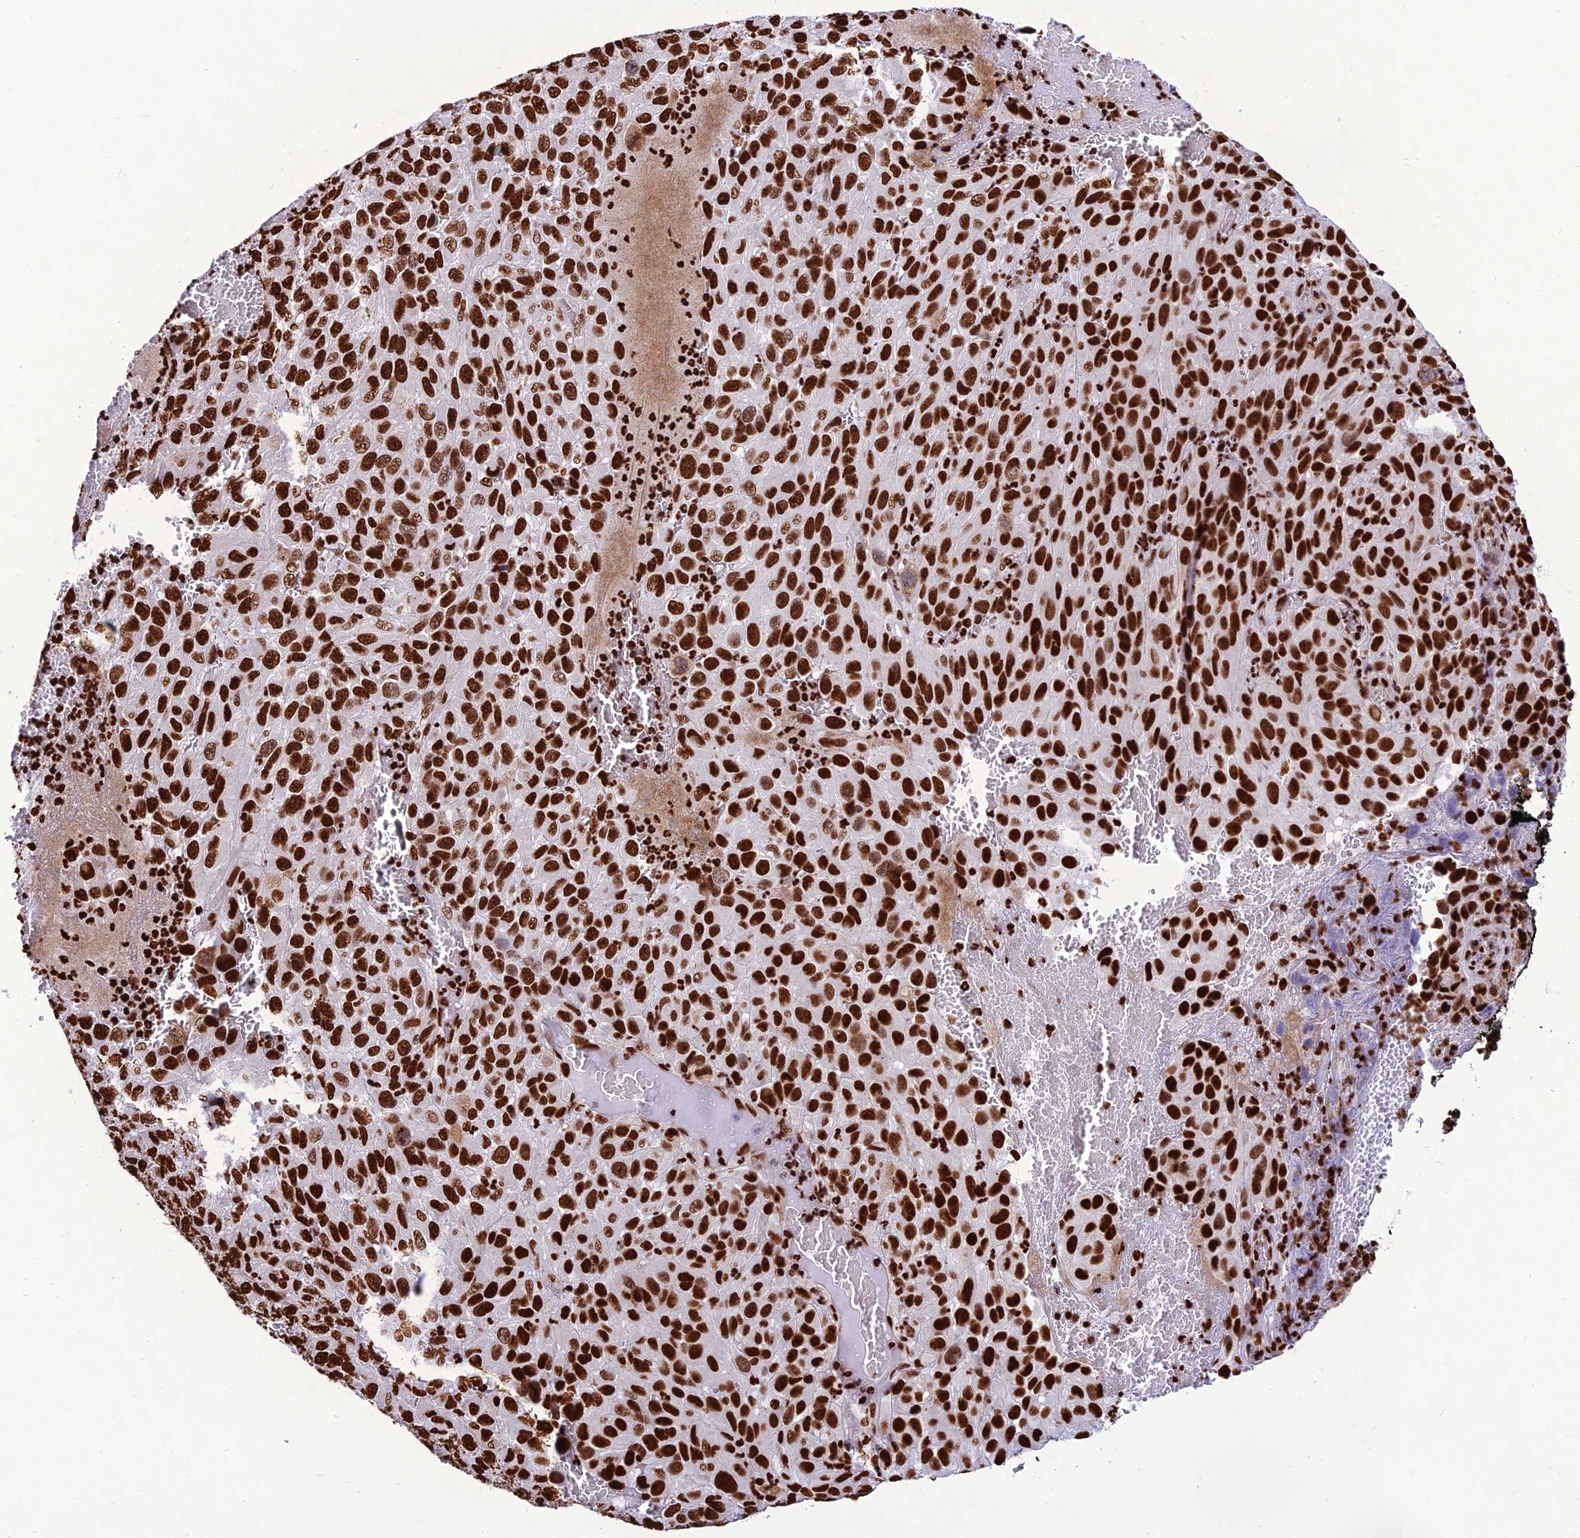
{"staining": {"intensity": "strong", "quantity": ">75%", "location": "nuclear"}, "tissue": "melanoma", "cell_type": "Tumor cells", "image_type": "cancer", "snomed": [{"axis": "morphology", "description": "Normal tissue, NOS"}, {"axis": "morphology", "description": "Malignant melanoma, NOS"}, {"axis": "topography", "description": "Skin"}], "caption": "DAB (3,3'-diaminobenzidine) immunohistochemical staining of melanoma shows strong nuclear protein staining in approximately >75% of tumor cells. (Brightfield microscopy of DAB IHC at high magnification).", "gene": "INO80E", "patient": {"sex": "female", "age": 96}}